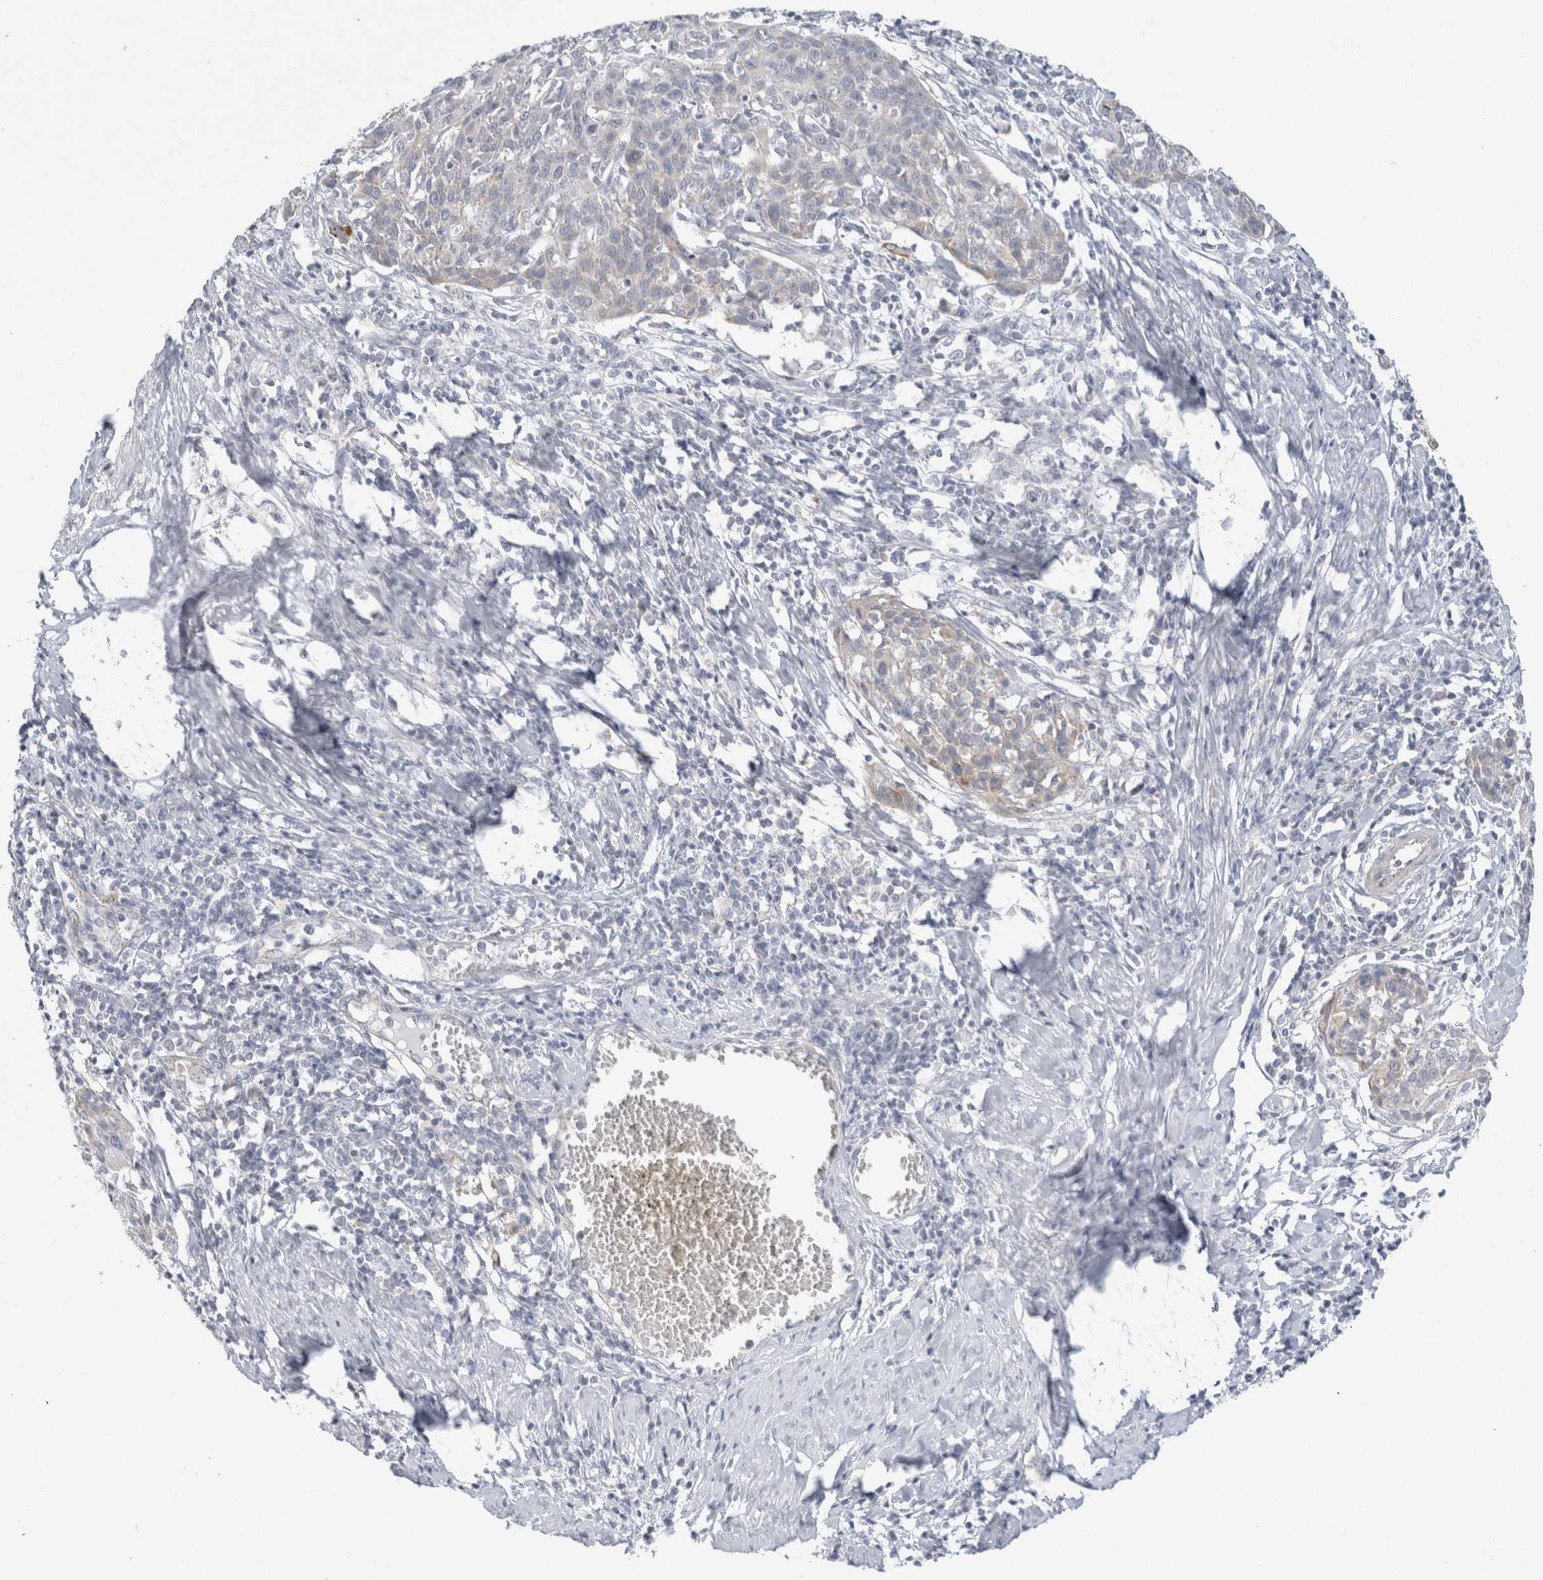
{"staining": {"intensity": "weak", "quantity": "<25%", "location": "cytoplasmic/membranous"}, "tissue": "cervical cancer", "cell_type": "Tumor cells", "image_type": "cancer", "snomed": [{"axis": "morphology", "description": "Squamous cell carcinoma, NOS"}, {"axis": "topography", "description": "Cervix"}], "caption": "High magnification brightfield microscopy of cervical cancer (squamous cell carcinoma) stained with DAB (brown) and counterstained with hematoxylin (blue): tumor cells show no significant expression.", "gene": "FAHD1", "patient": {"sex": "female", "age": 38}}